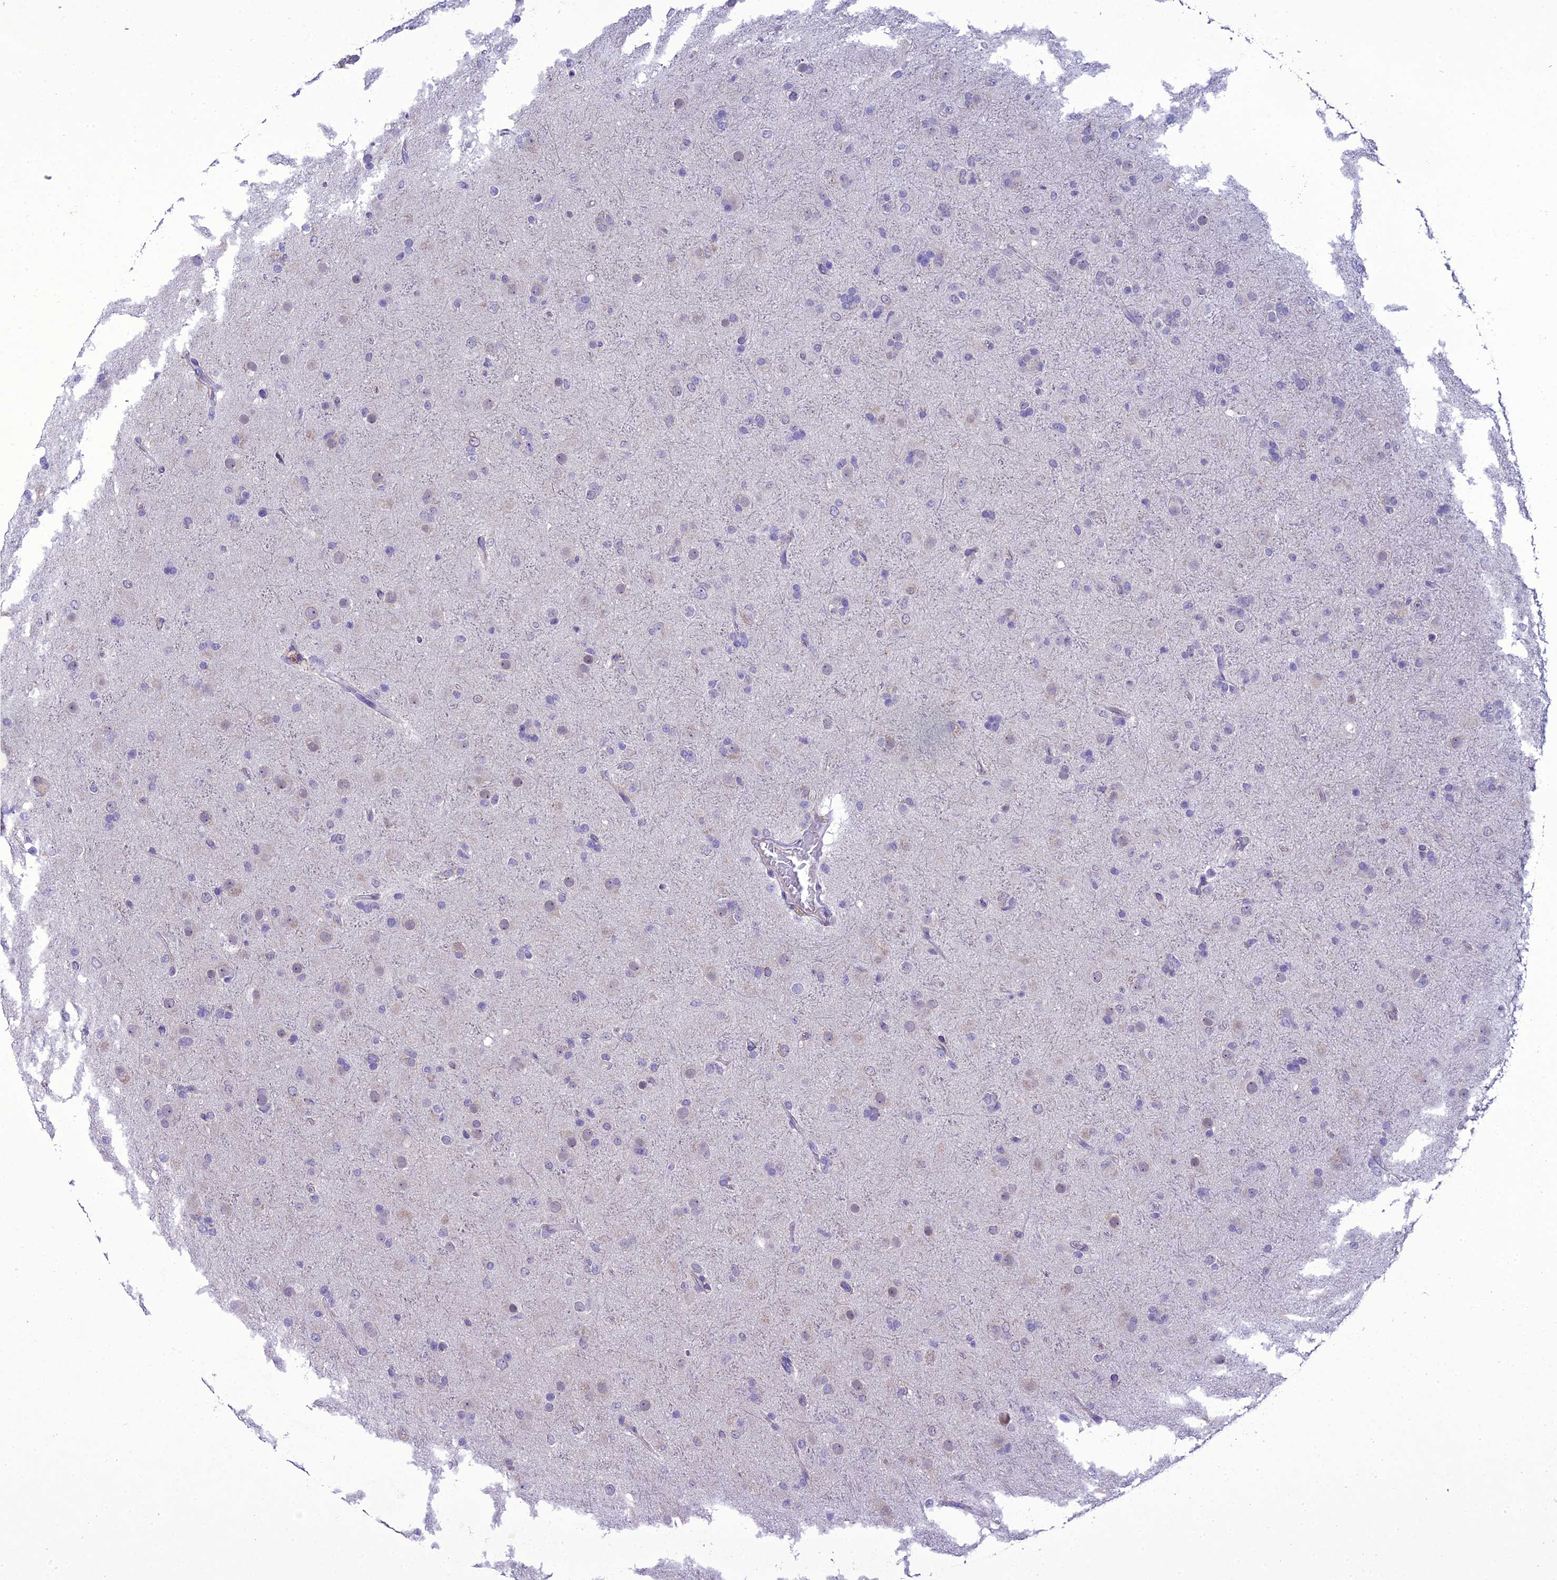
{"staining": {"intensity": "negative", "quantity": "none", "location": "none"}, "tissue": "glioma", "cell_type": "Tumor cells", "image_type": "cancer", "snomed": [{"axis": "morphology", "description": "Glioma, malignant, Low grade"}, {"axis": "topography", "description": "Brain"}], "caption": "Human glioma stained for a protein using immunohistochemistry shows no expression in tumor cells.", "gene": "NEURL2", "patient": {"sex": "male", "age": 65}}